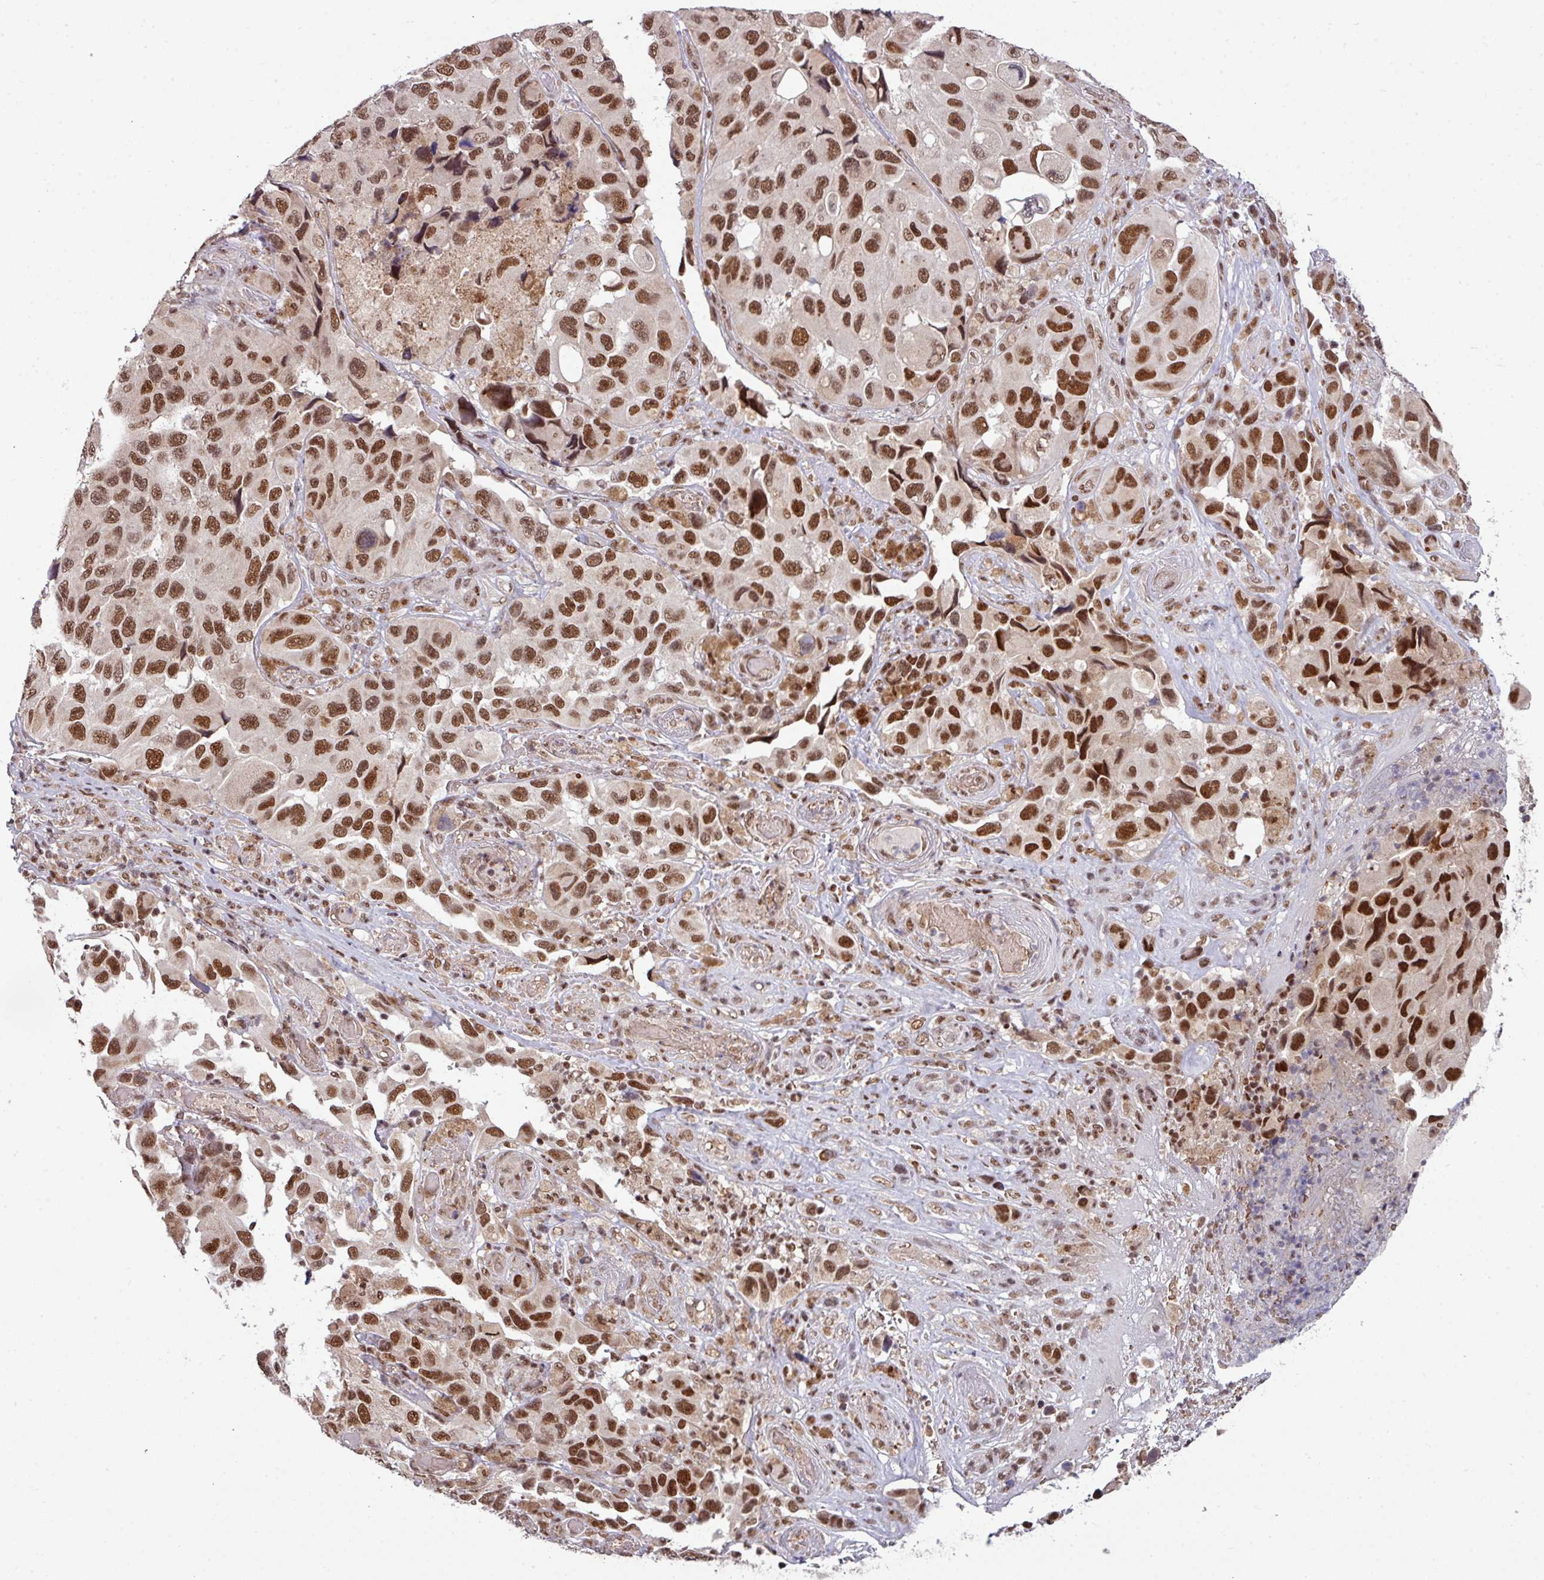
{"staining": {"intensity": "strong", "quantity": ">75%", "location": "nuclear"}, "tissue": "melanoma", "cell_type": "Tumor cells", "image_type": "cancer", "snomed": [{"axis": "morphology", "description": "Malignant melanoma, NOS"}, {"axis": "topography", "description": "Skin"}], "caption": "This is an image of IHC staining of melanoma, which shows strong positivity in the nuclear of tumor cells.", "gene": "PHF23", "patient": {"sex": "female", "age": 73}}